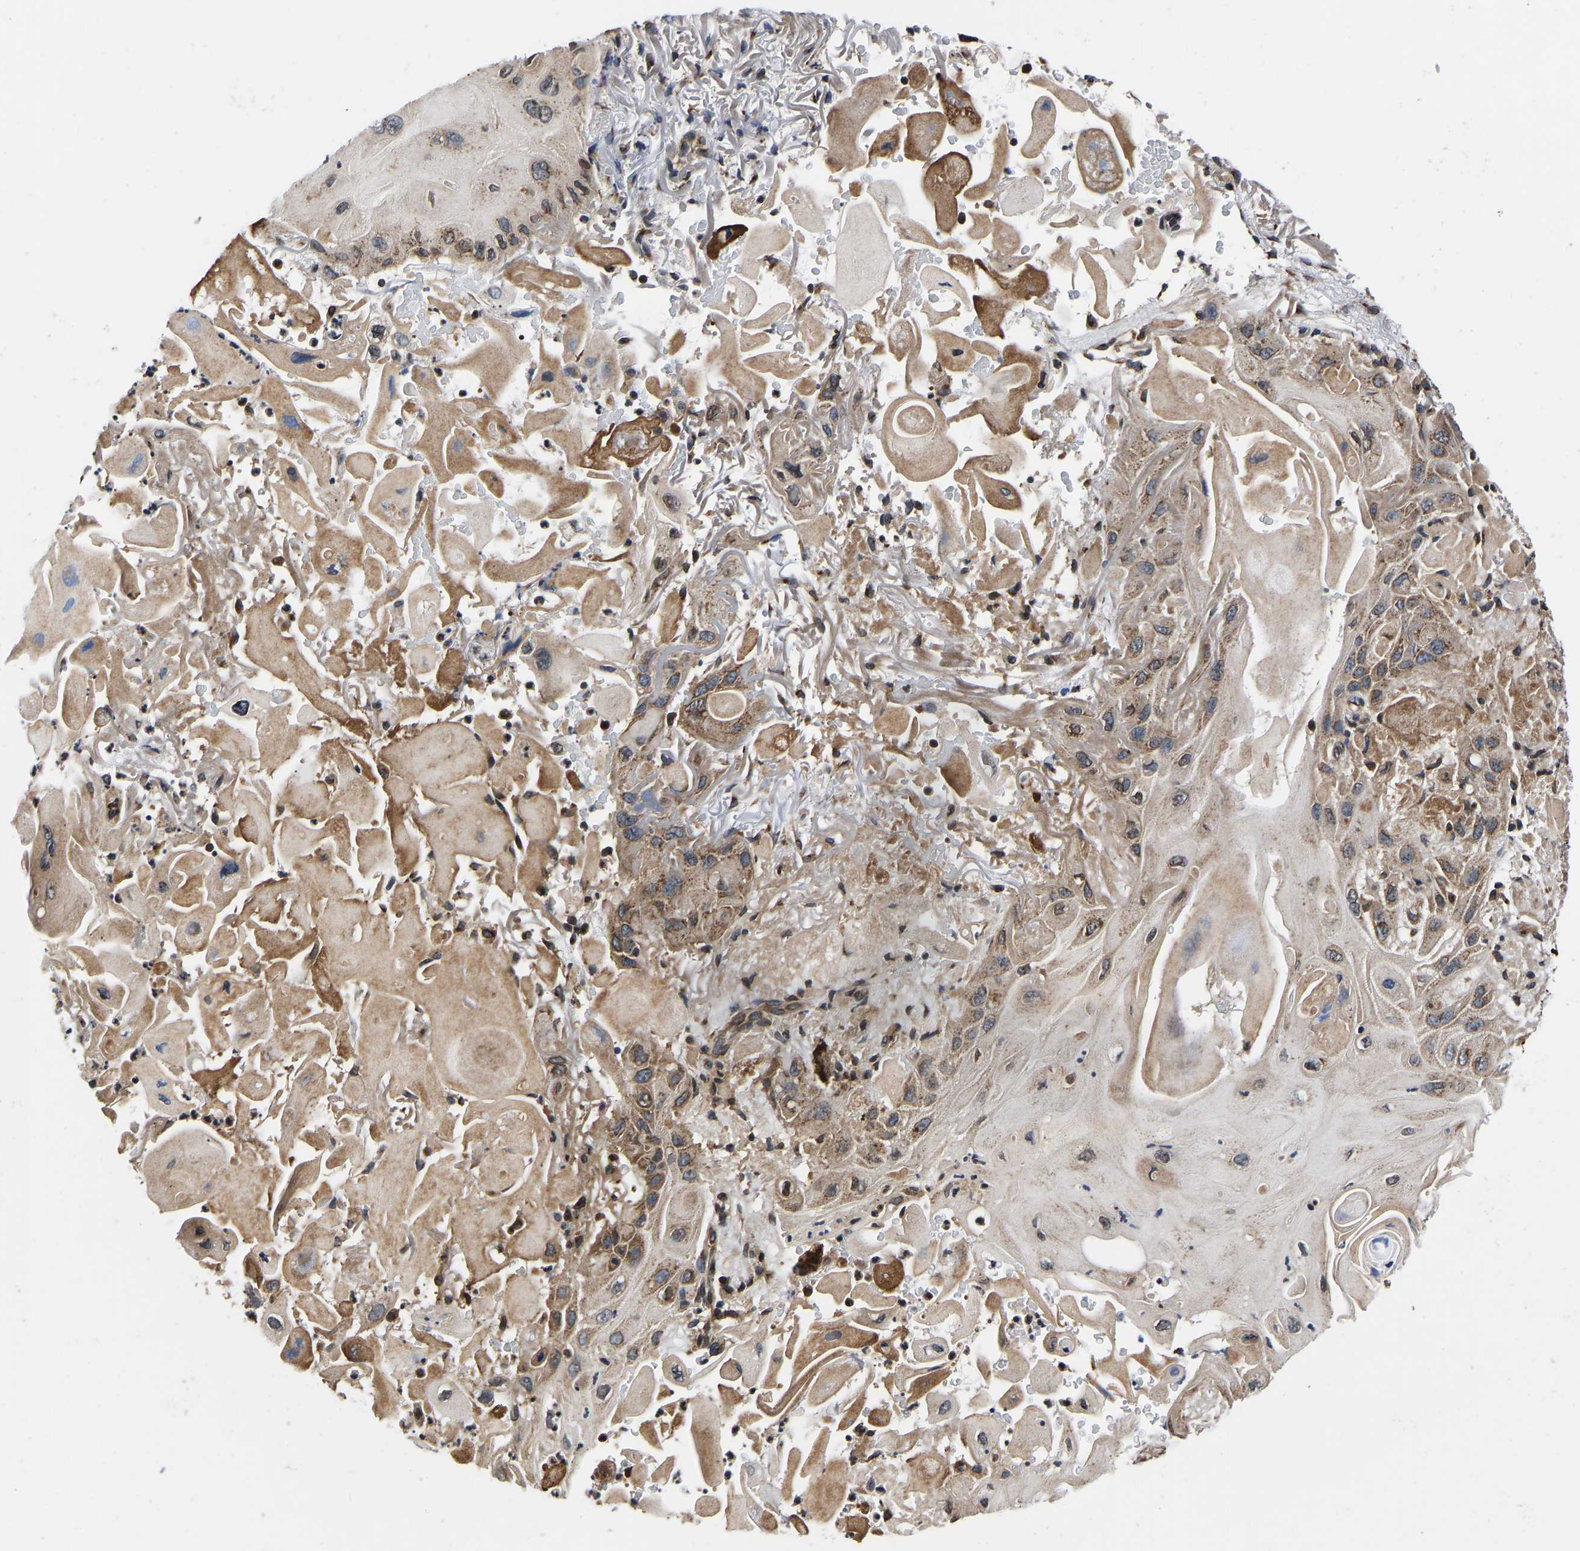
{"staining": {"intensity": "moderate", "quantity": ">75%", "location": "cytoplasmic/membranous"}, "tissue": "skin cancer", "cell_type": "Tumor cells", "image_type": "cancer", "snomed": [{"axis": "morphology", "description": "Squamous cell carcinoma, NOS"}, {"axis": "topography", "description": "Skin"}], "caption": "IHC image of neoplastic tissue: skin cancer stained using immunohistochemistry (IHC) exhibits medium levels of moderate protein expression localized specifically in the cytoplasmic/membranous of tumor cells, appearing as a cytoplasmic/membranous brown color.", "gene": "RABAC1", "patient": {"sex": "female", "age": 77}}